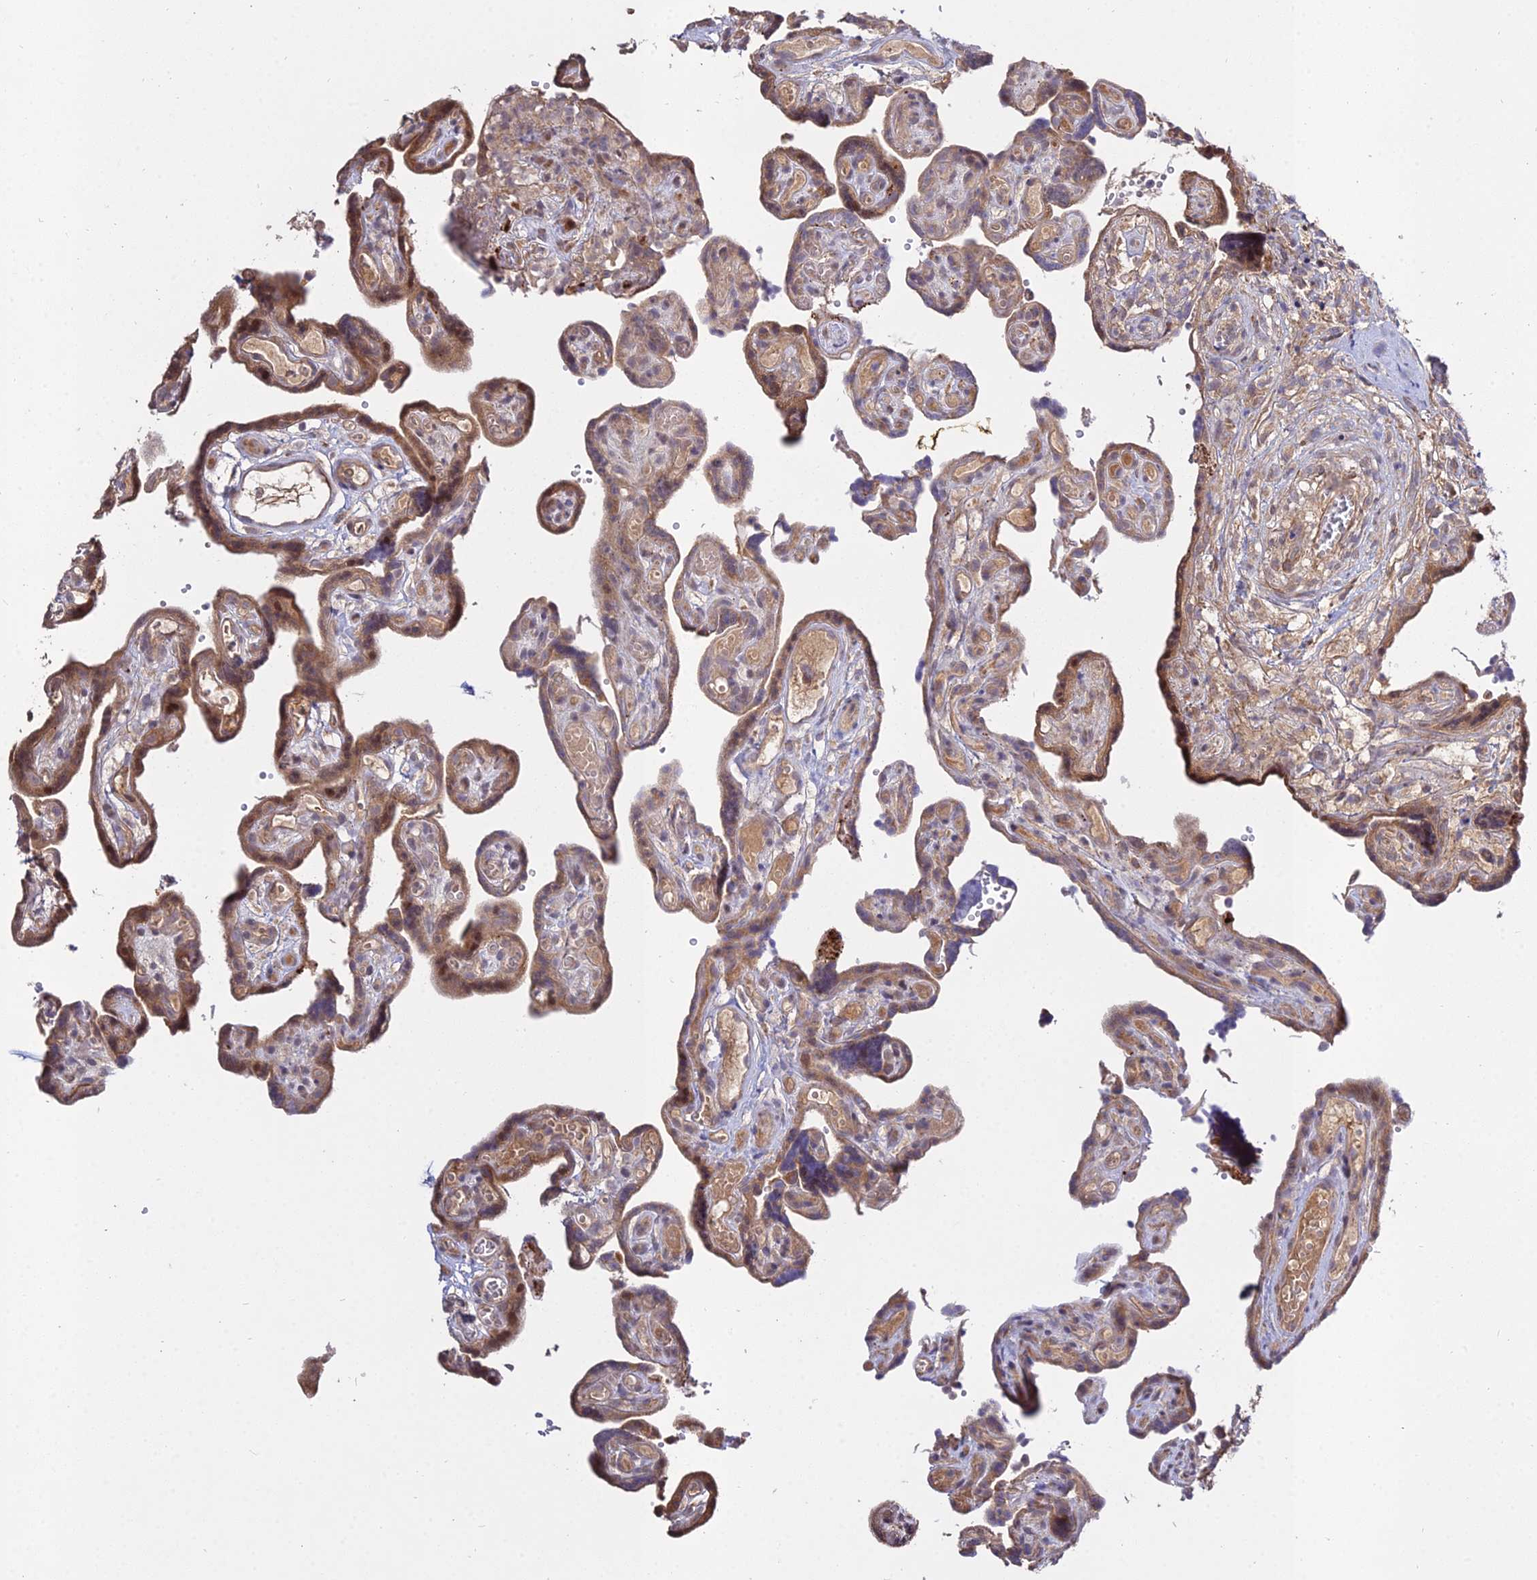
{"staining": {"intensity": "moderate", "quantity": ">75%", "location": "cytoplasmic/membranous"}, "tissue": "placenta", "cell_type": "Decidual cells", "image_type": "normal", "snomed": [{"axis": "morphology", "description": "Normal tissue, NOS"}, {"axis": "topography", "description": "Placenta"}], "caption": "Brown immunohistochemical staining in normal placenta displays moderate cytoplasmic/membranous positivity in about >75% of decidual cells. Using DAB (brown) and hematoxylin (blue) stains, captured at high magnification using brightfield microscopy.", "gene": "GRTP1", "patient": {"sex": "female", "age": 30}}